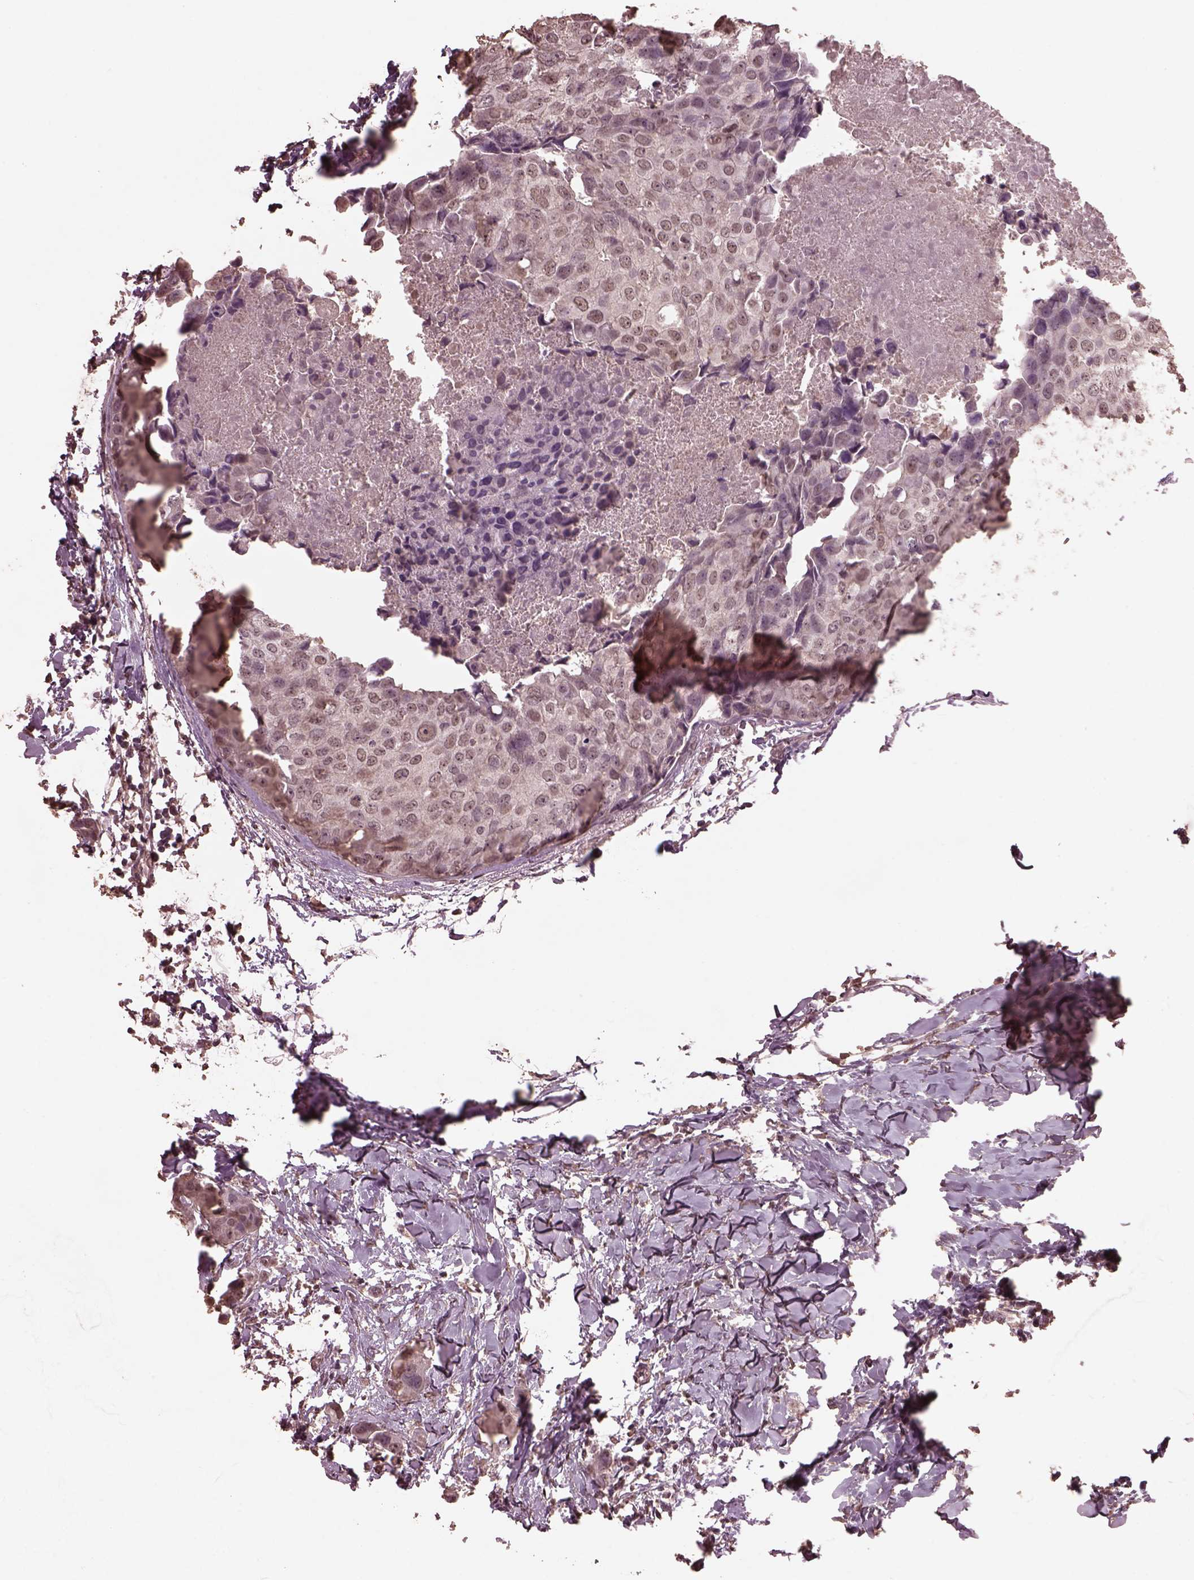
{"staining": {"intensity": "negative", "quantity": "none", "location": "none"}, "tissue": "breast cancer", "cell_type": "Tumor cells", "image_type": "cancer", "snomed": [{"axis": "morphology", "description": "Duct carcinoma"}, {"axis": "topography", "description": "Breast"}], "caption": "DAB (3,3'-diaminobenzidine) immunohistochemical staining of human breast intraductal carcinoma exhibits no significant expression in tumor cells.", "gene": "CPT1C", "patient": {"sex": "female", "age": 38}}